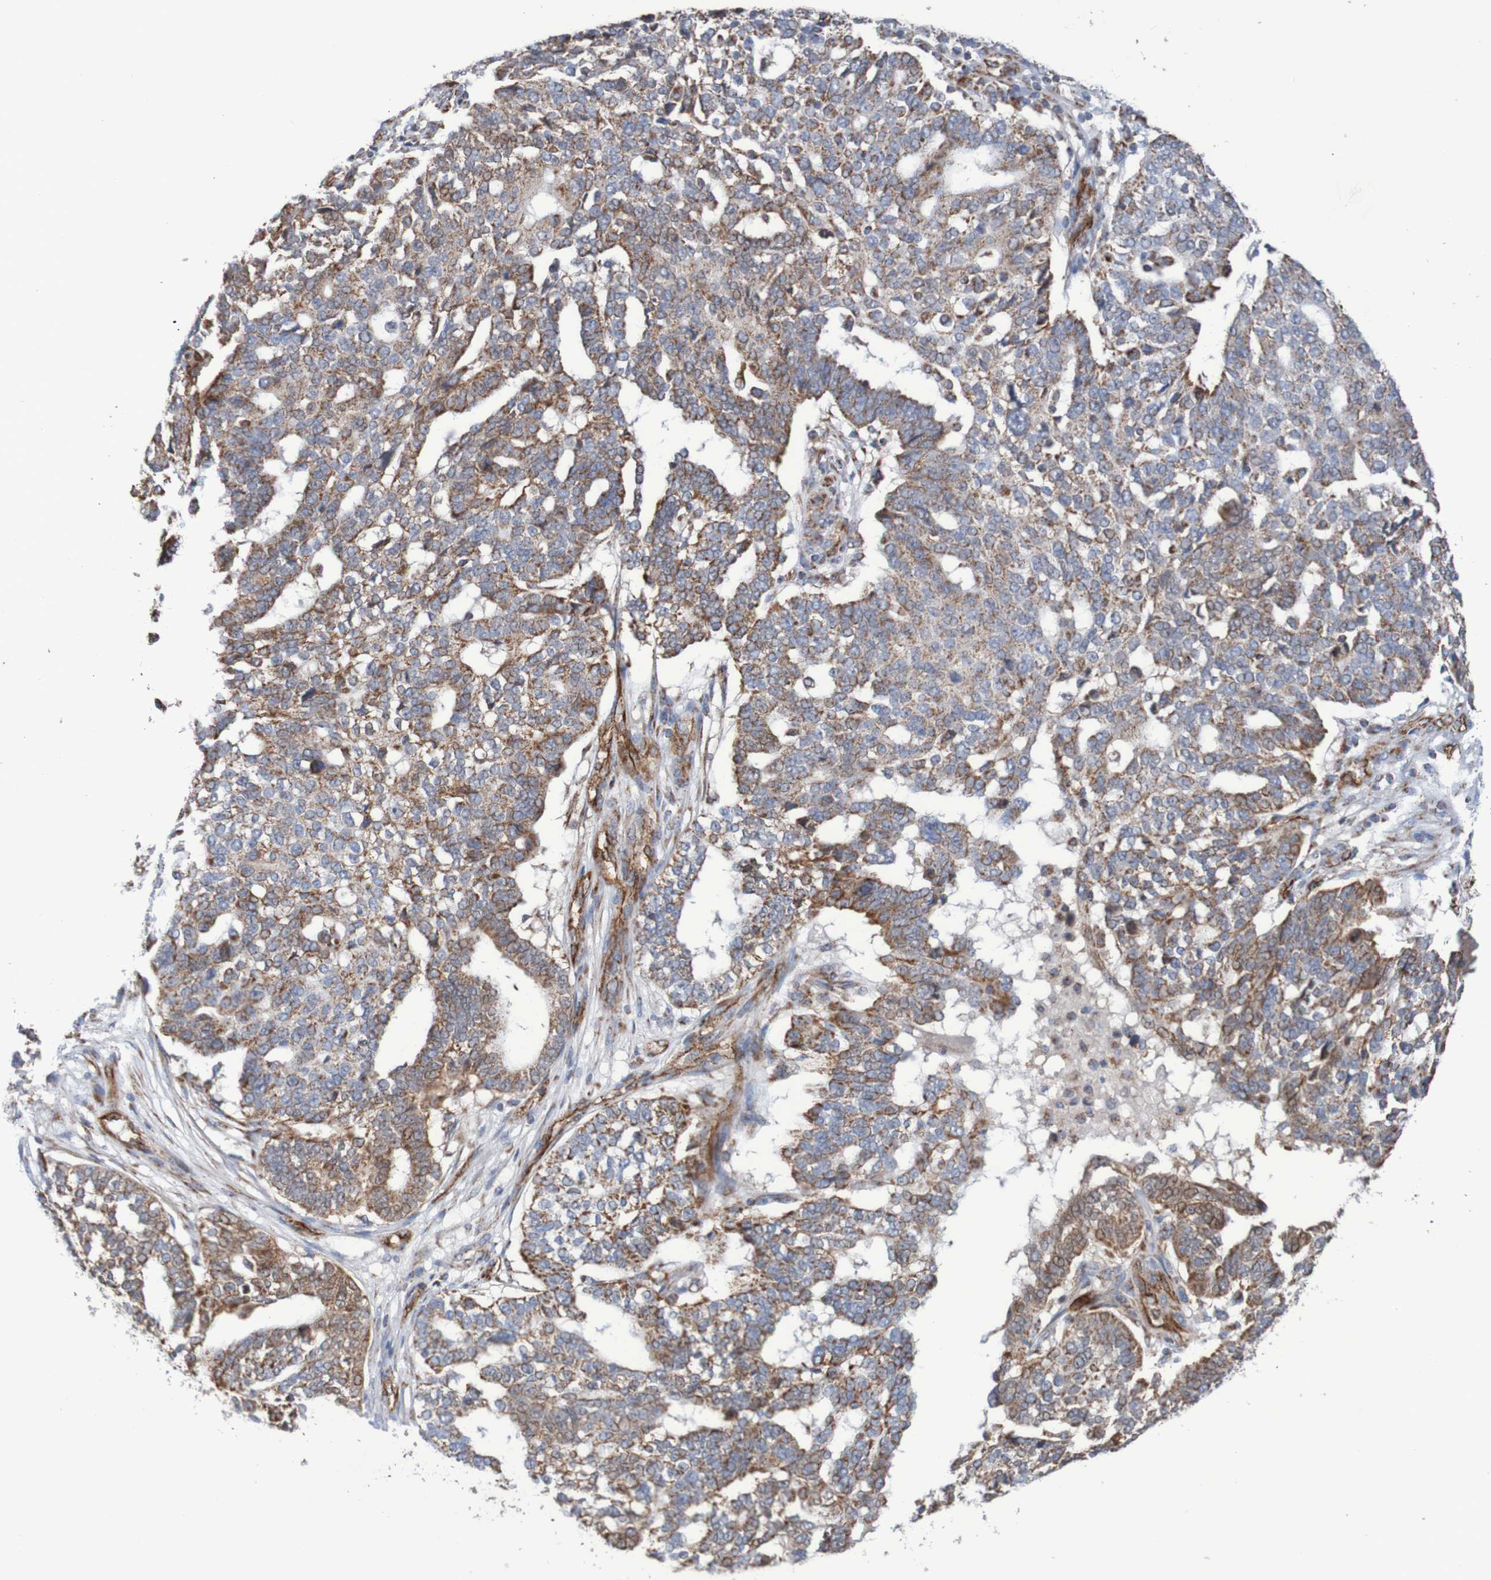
{"staining": {"intensity": "moderate", "quantity": "25%-75%", "location": "cytoplasmic/membranous"}, "tissue": "ovarian cancer", "cell_type": "Tumor cells", "image_type": "cancer", "snomed": [{"axis": "morphology", "description": "Cystadenocarcinoma, serous, NOS"}, {"axis": "topography", "description": "Ovary"}], "caption": "Immunohistochemistry of ovarian serous cystadenocarcinoma demonstrates medium levels of moderate cytoplasmic/membranous staining in approximately 25%-75% of tumor cells.", "gene": "MMEL1", "patient": {"sex": "female", "age": 59}}